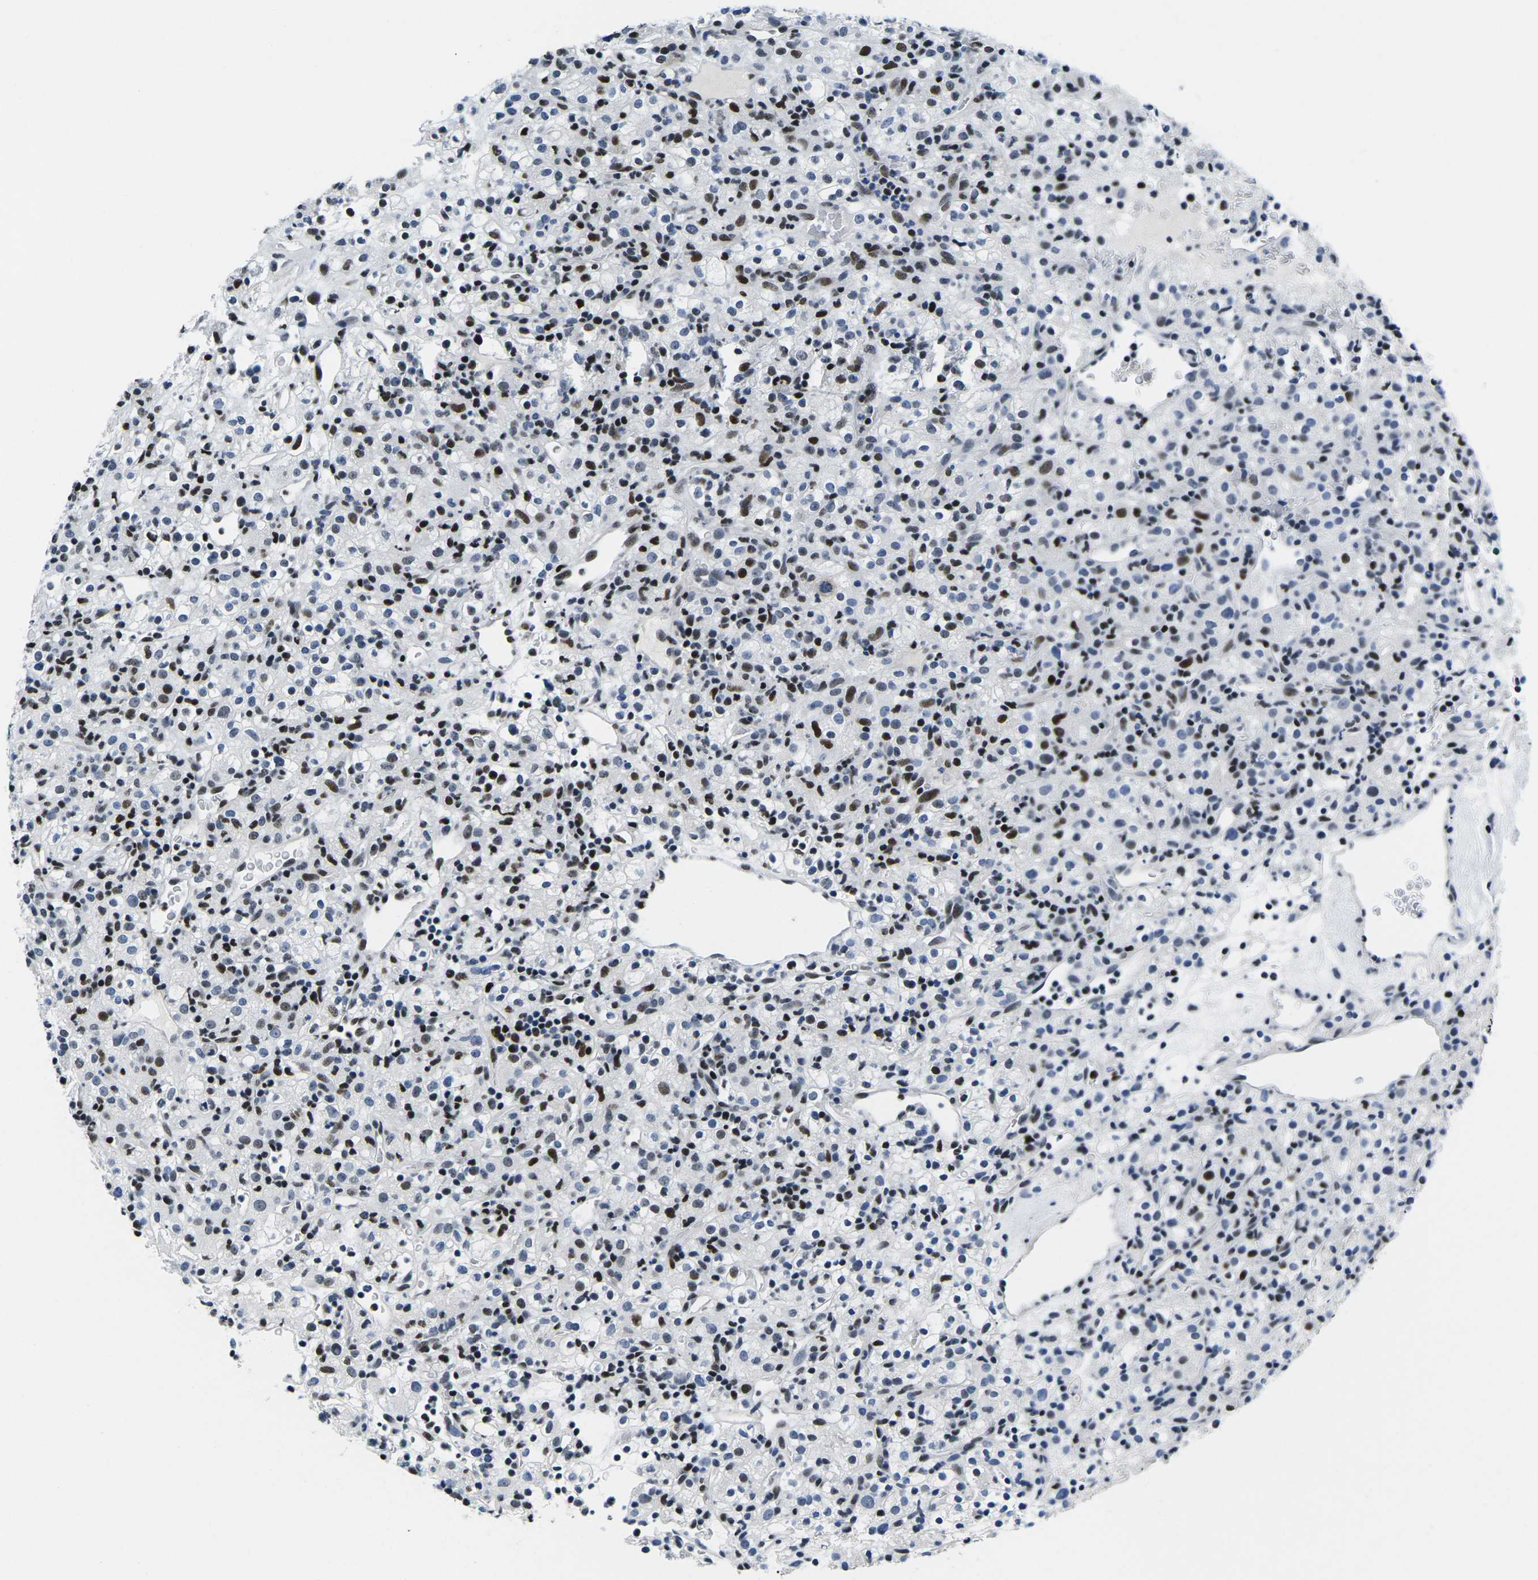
{"staining": {"intensity": "moderate", "quantity": "25%-75%", "location": "nuclear"}, "tissue": "renal cancer", "cell_type": "Tumor cells", "image_type": "cancer", "snomed": [{"axis": "morphology", "description": "Normal tissue, NOS"}, {"axis": "morphology", "description": "Adenocarcinoma, NOS"}, {"axis": "topography", "description": "Kidney"}], "caption": "Immunohistochemistry (IHC) image of human renal cancer (adenocarcinoma) stained for a protein (brown), which reveals medium levels of moderate nuclear staining in about 25%-75% of tumor cells.", "gene": "ATF1", "patient": {"sex": "female", "age": 72}}